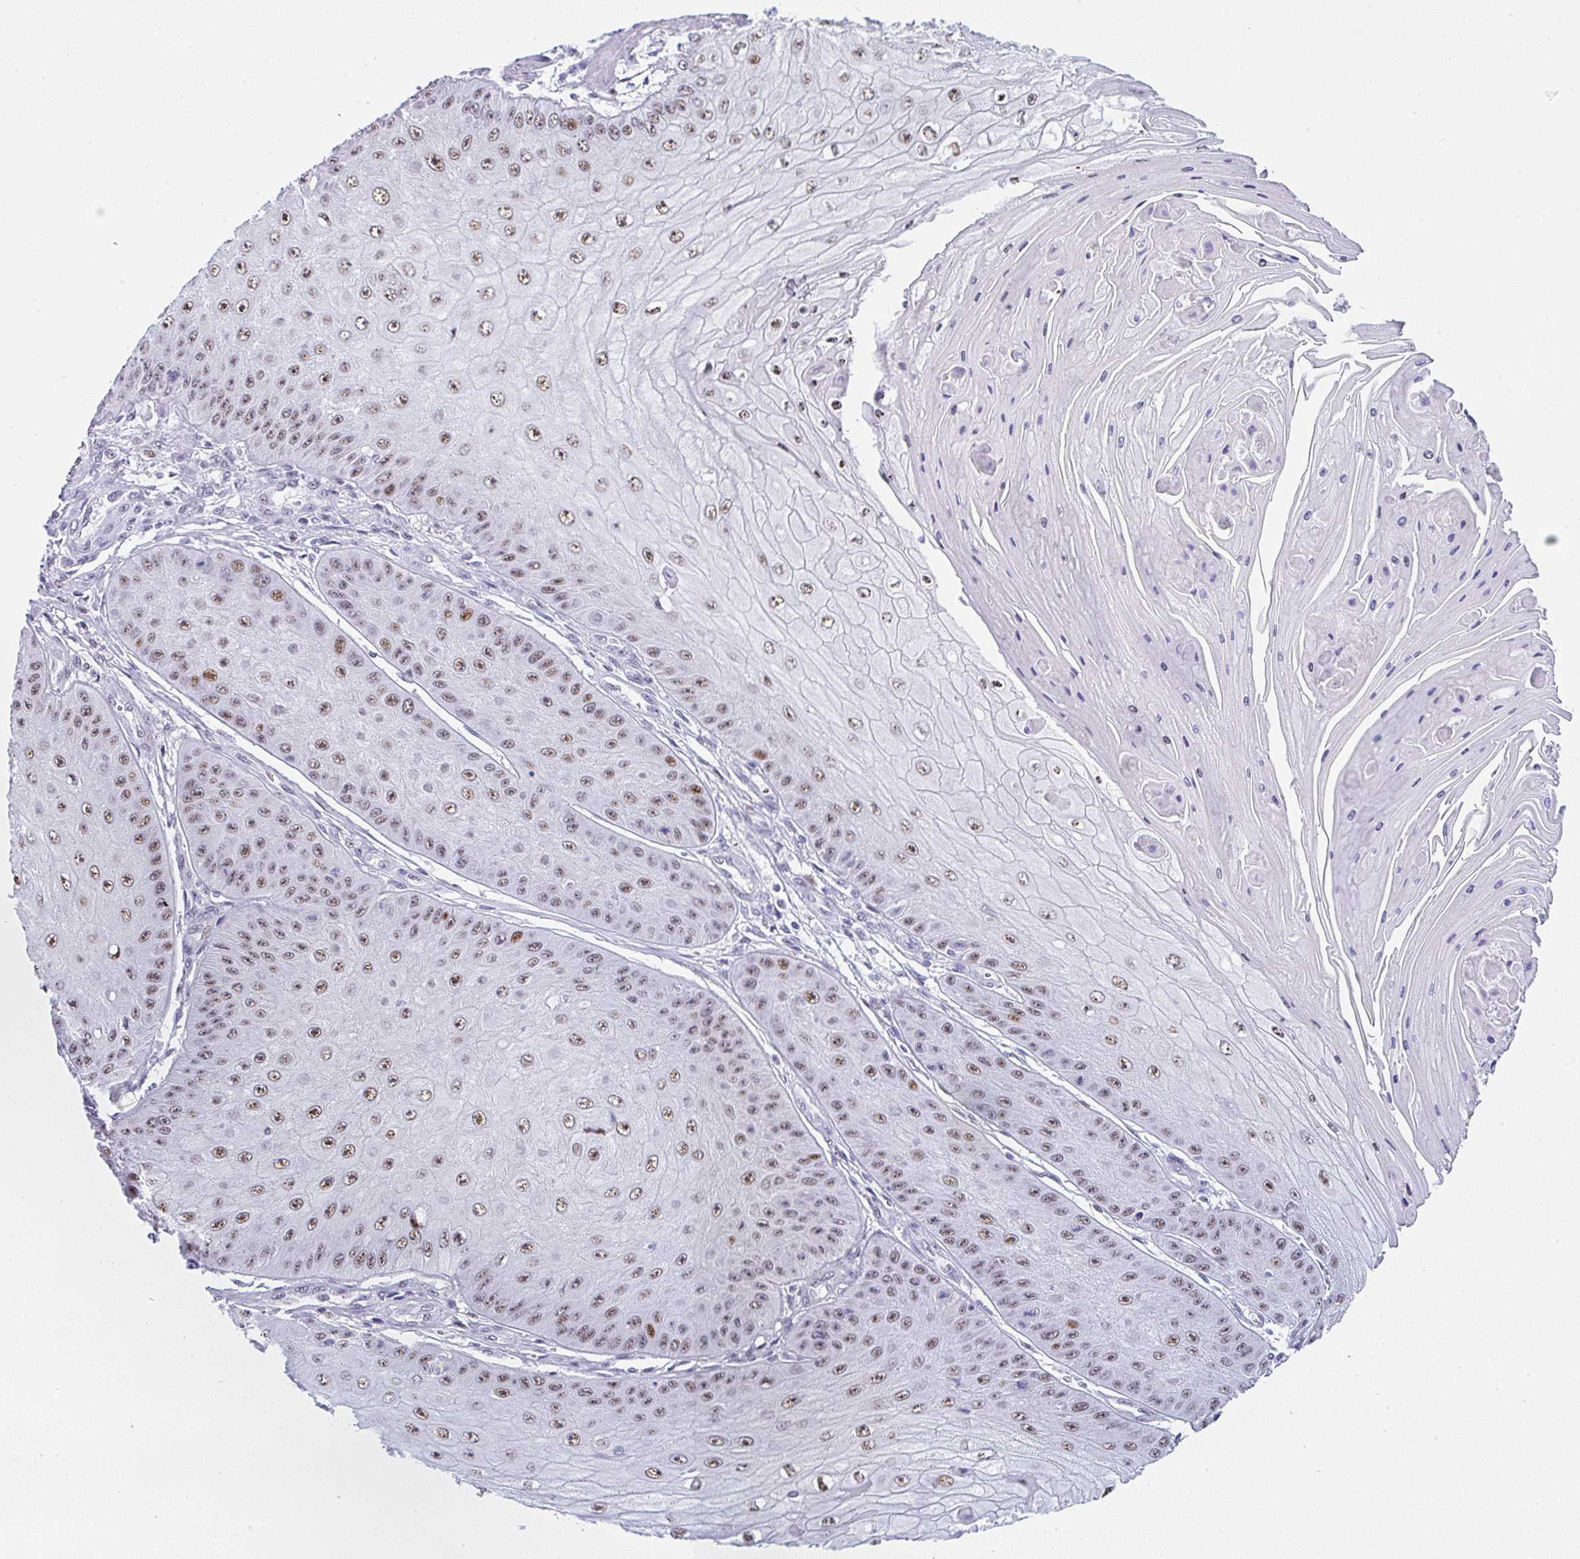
{"staining": {"intensity": "moderate", "quantity": ">75%", "location": "nuclear"}, "tissue": "skin cancer", "cell_type": "Tumor cells", "image_type": "cancer", "snomed": [{"axis": "morphology", "description": "Squamous cell carcinoma, NOS"}, {"axis": "topography", "description": "Skin"}], "caption": "Skin cancer stained with DAB (3,3'-diaminobenzidine) IHC shows medium levels of moderate nuclear staining in approximately >75% of tumor cells.", "gene": "NR1D2", "patient": {"sex": "male", "age": 70}}